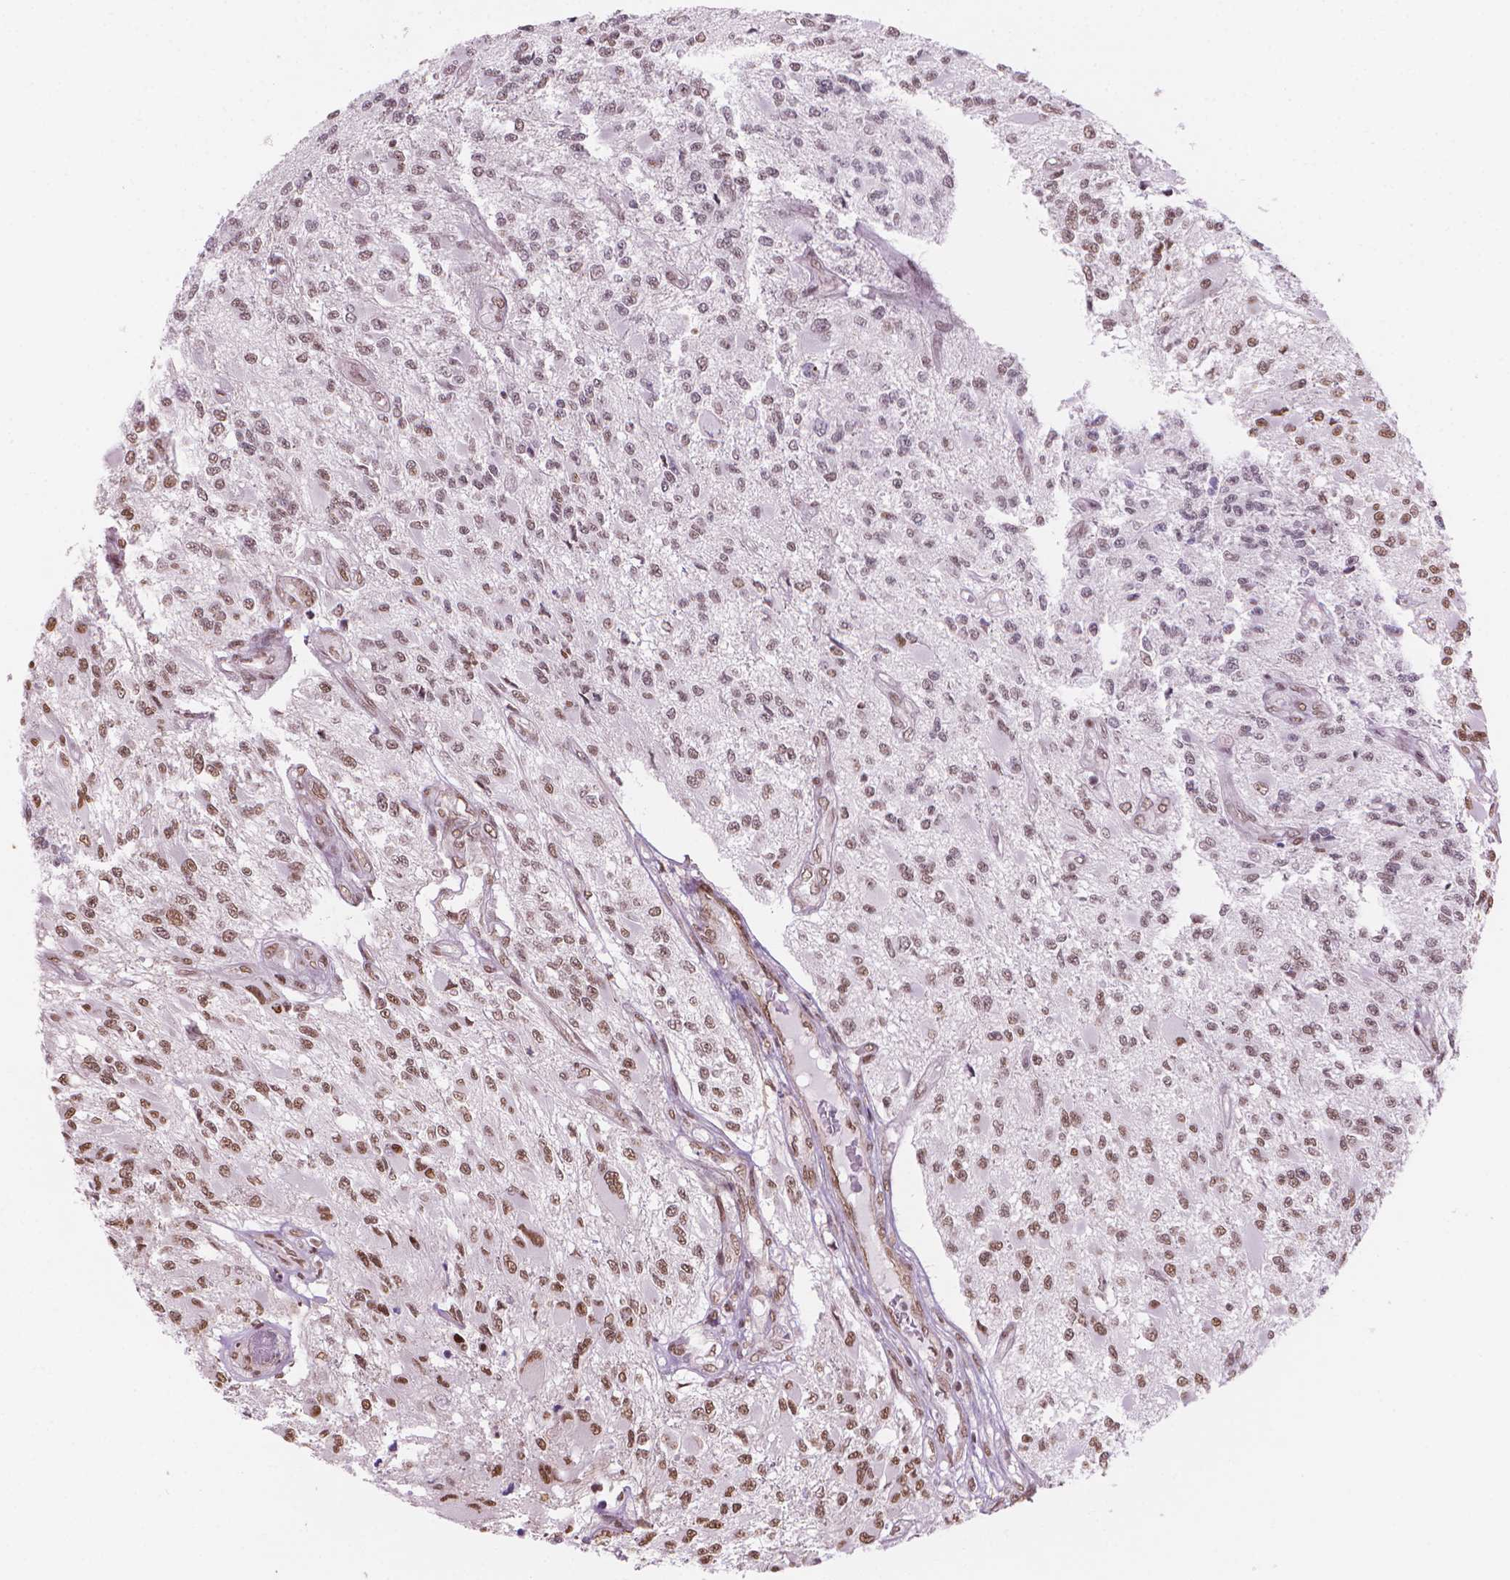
{"staining": {"intensity": "moderate", "quantity": "25%-75%", "location": "nuclear"}, "tissue": "glioma", "cell_type": "Tumor cells", "image_type": "cancer", "snomed": [{"axis": "morphology", "description": "Glioma, malignant, High grade"}, {"axis": "topography", "description": "Brain"}], "caption": "IHC of human glioma exhibits medium levels of moderate nuclear expression in approximately 25%-75% of tumor cells. The staining was performed using DAB (3,3'-diaminobenzidine), with brown indicating positive protein expression. Nuclei are stained blue with hematoxylin.", "gene": "HOXD4", "patient": {"sex": "female", "age": 63}}